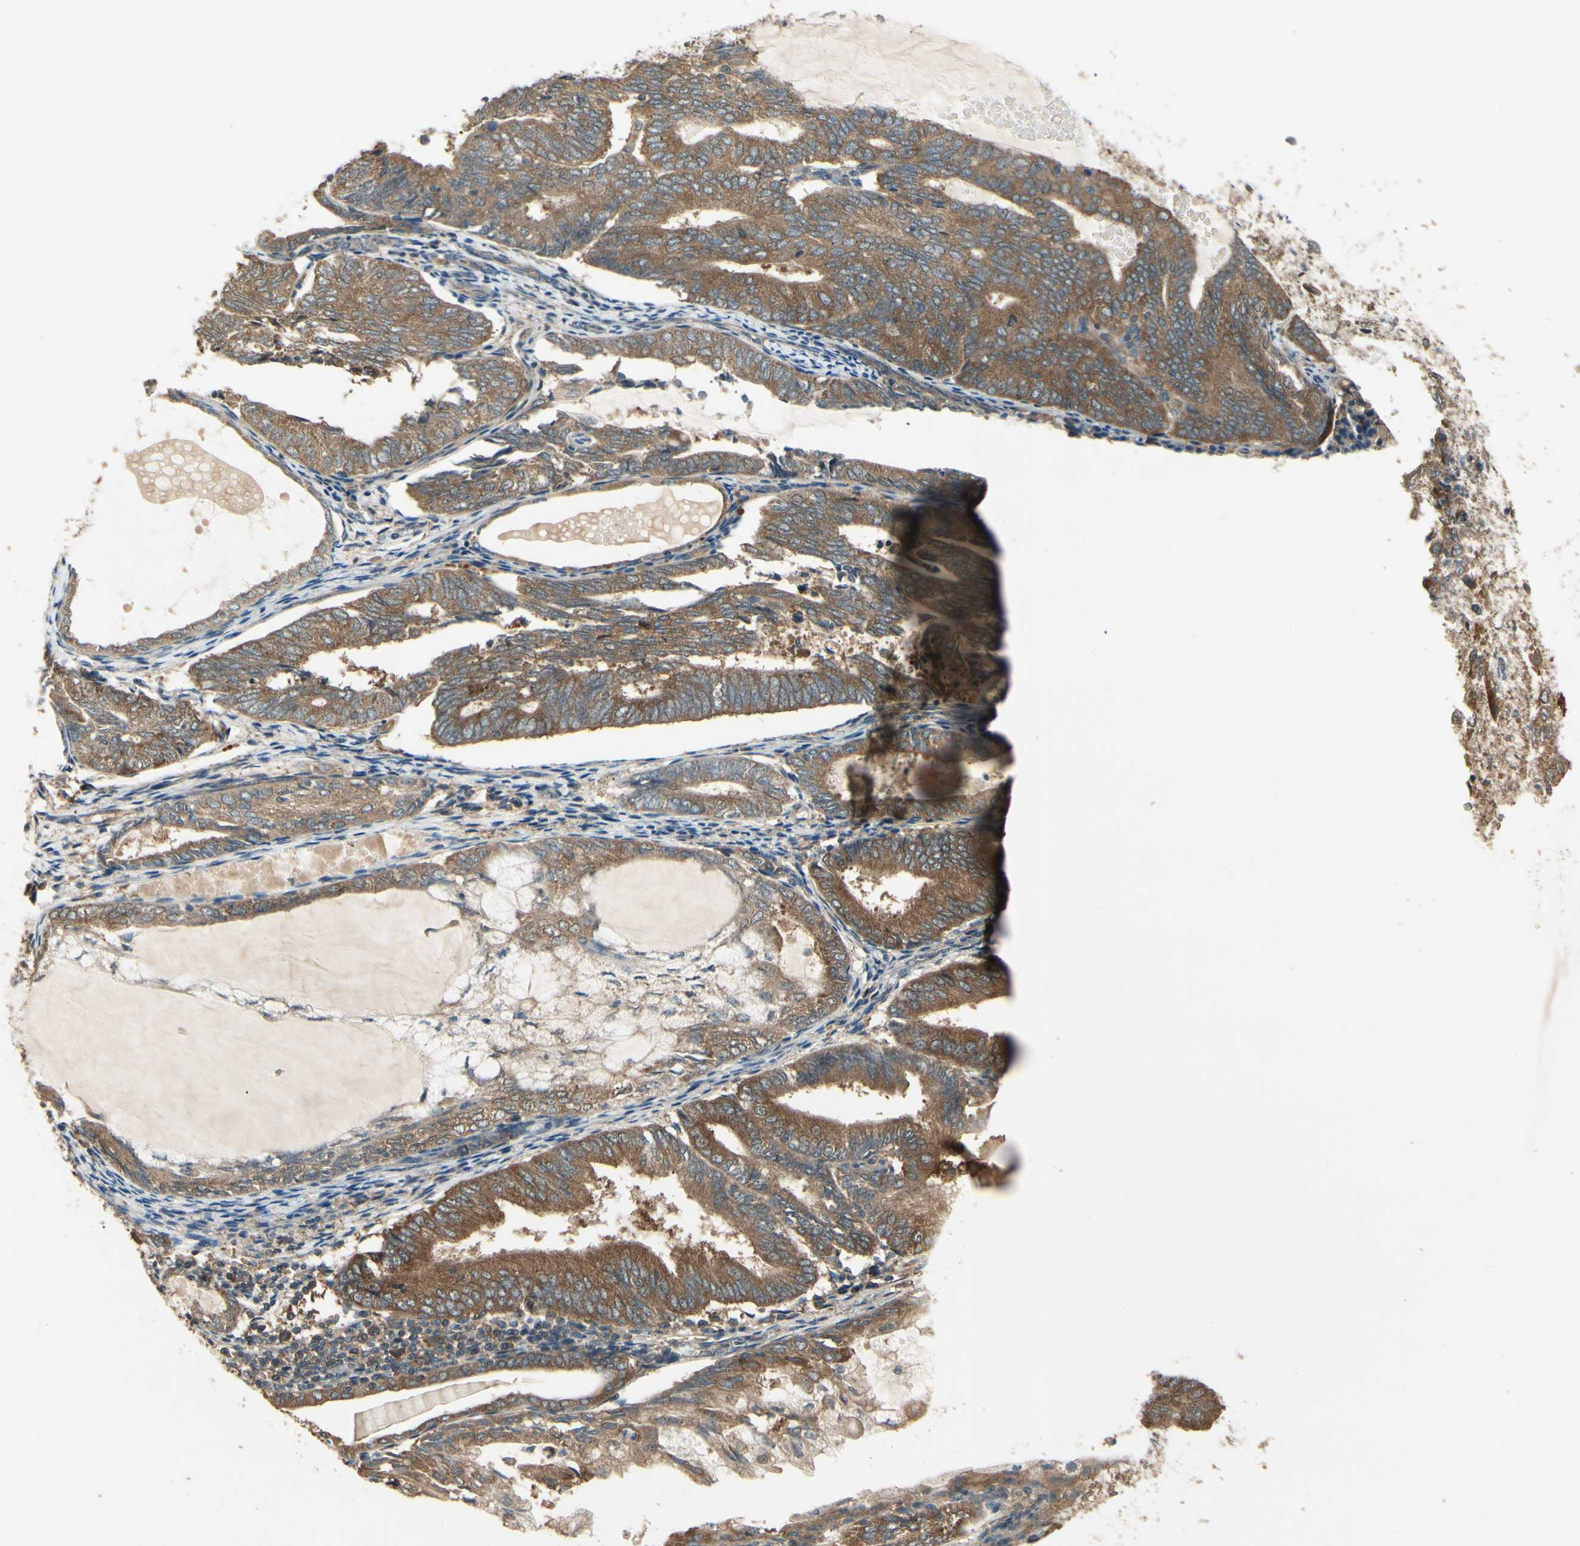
{"staining": {"intensity": "moderate", "quantity": ">75%", "location": "cytoplasmic/membranous"}, "tissue": "endometrial cancer", "cell_type": "Tumor cells", "image_type": "cancer", "snomed": [{"axis": "morphology", "description": "Adenocarcinoma, NOS"}, {"axis": "topography", "description": "Endometrium"}], "caption": "Endometrial adenocarcinoma stained with a brown dye shows moderate cytoplasmic/membranous positive positivity in approximately >75% of tumor cells.", "gene": "CCT7", "patient": {"sex": "female", "age": 81}}